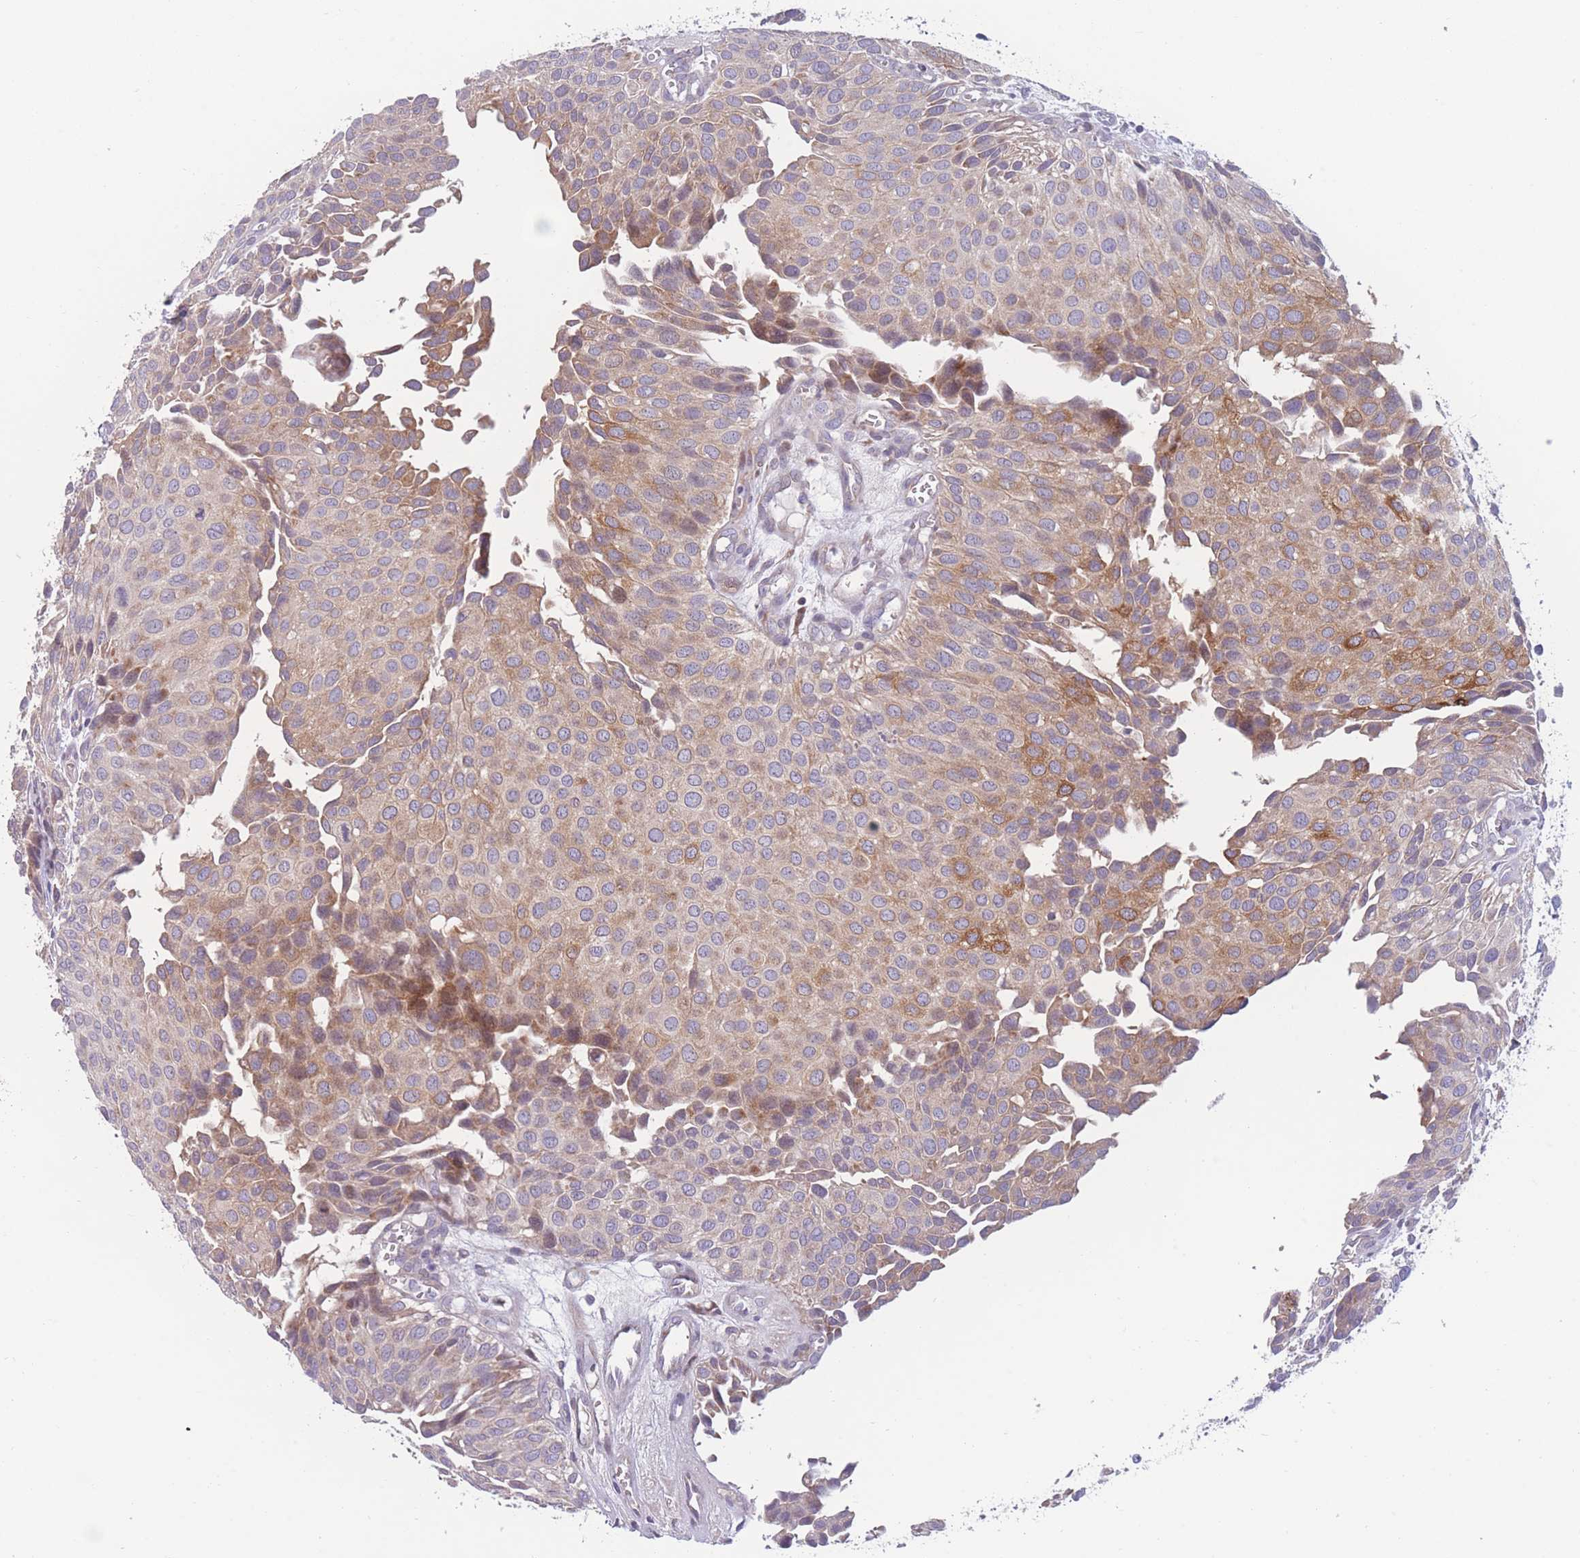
{"staining": {"intensity": "weak", "quantity": "25%-75%", "location": "cytoplasmic/membranous"}, "tissue": "urothelial cancer", "cell_type": "Tumor cells", "image_type": "cancer", "snomed": [{"axis": "morphology", "description": "Urothelial carcinoma, Low grade"}, {"axis": "topography", "description": "Urinary bladder"}], "caption": "Urothelial cancer stained with DAB immunohistochemistry exhibits low levels of weak cytoplasmic/membranous positivity in approximately 25%-75% of tumor cells.", "gene": "PDE4A", "patient": {"sex": "male", "age": 88}}